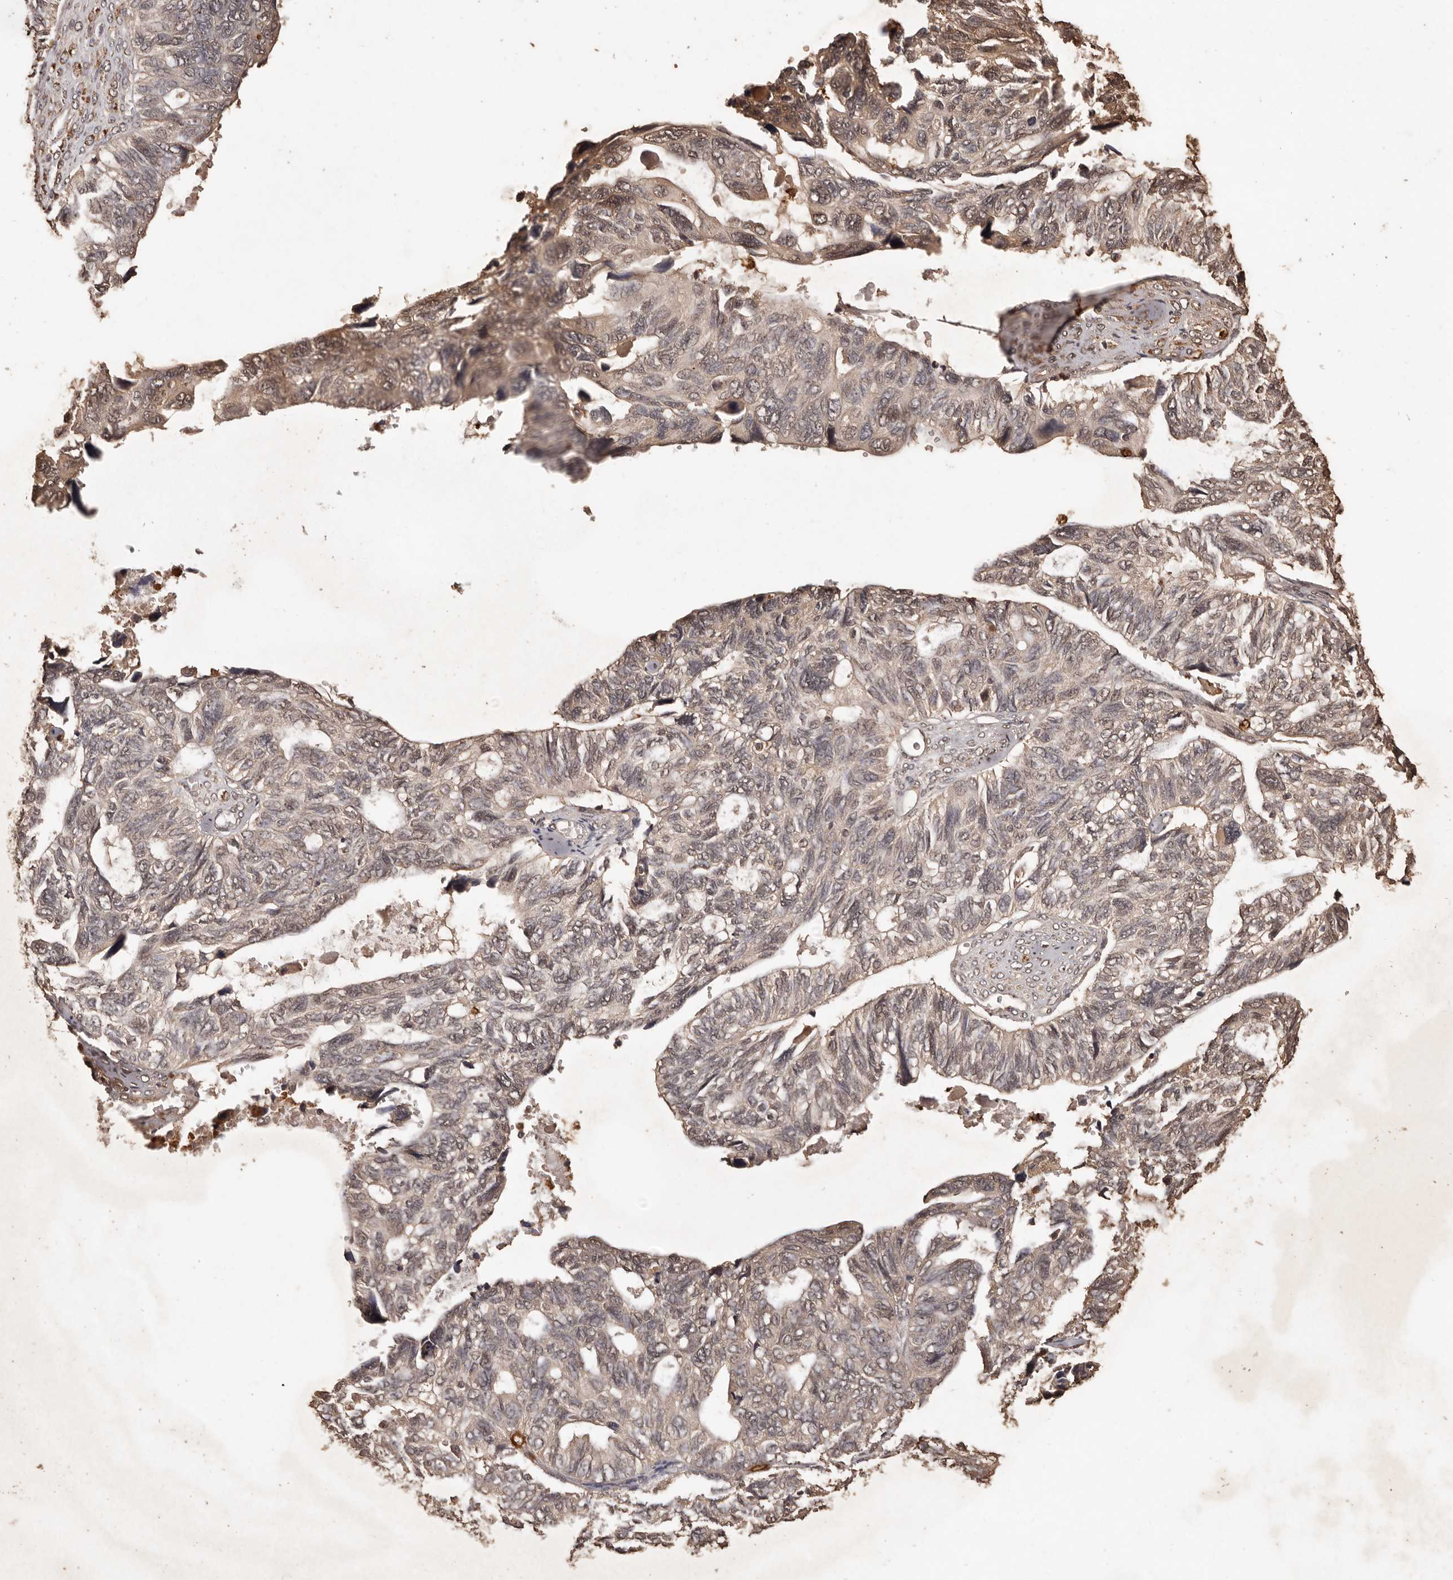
{"staining": {"intensity": "weak", "quantity": "<25%", "location": "cytoplasmic/membranous,nuclear"}, "tissue": "ovarian cancer", "cell_type": "Tumor cells", "image_type": "cancer", "snomed": [{"axis": "morphology", "description": "Cystadenocarcinoma, serous, NOS"}, {"axis": "topography", "description": "Ovary"}], "caption": "Photomicrograph shows no significant protein staining in tumor cells of ovarian cancer (serous cystadenocarcinoma).", "gene": "PKDCC", "patient": {"sex": "female", "age": 79}}